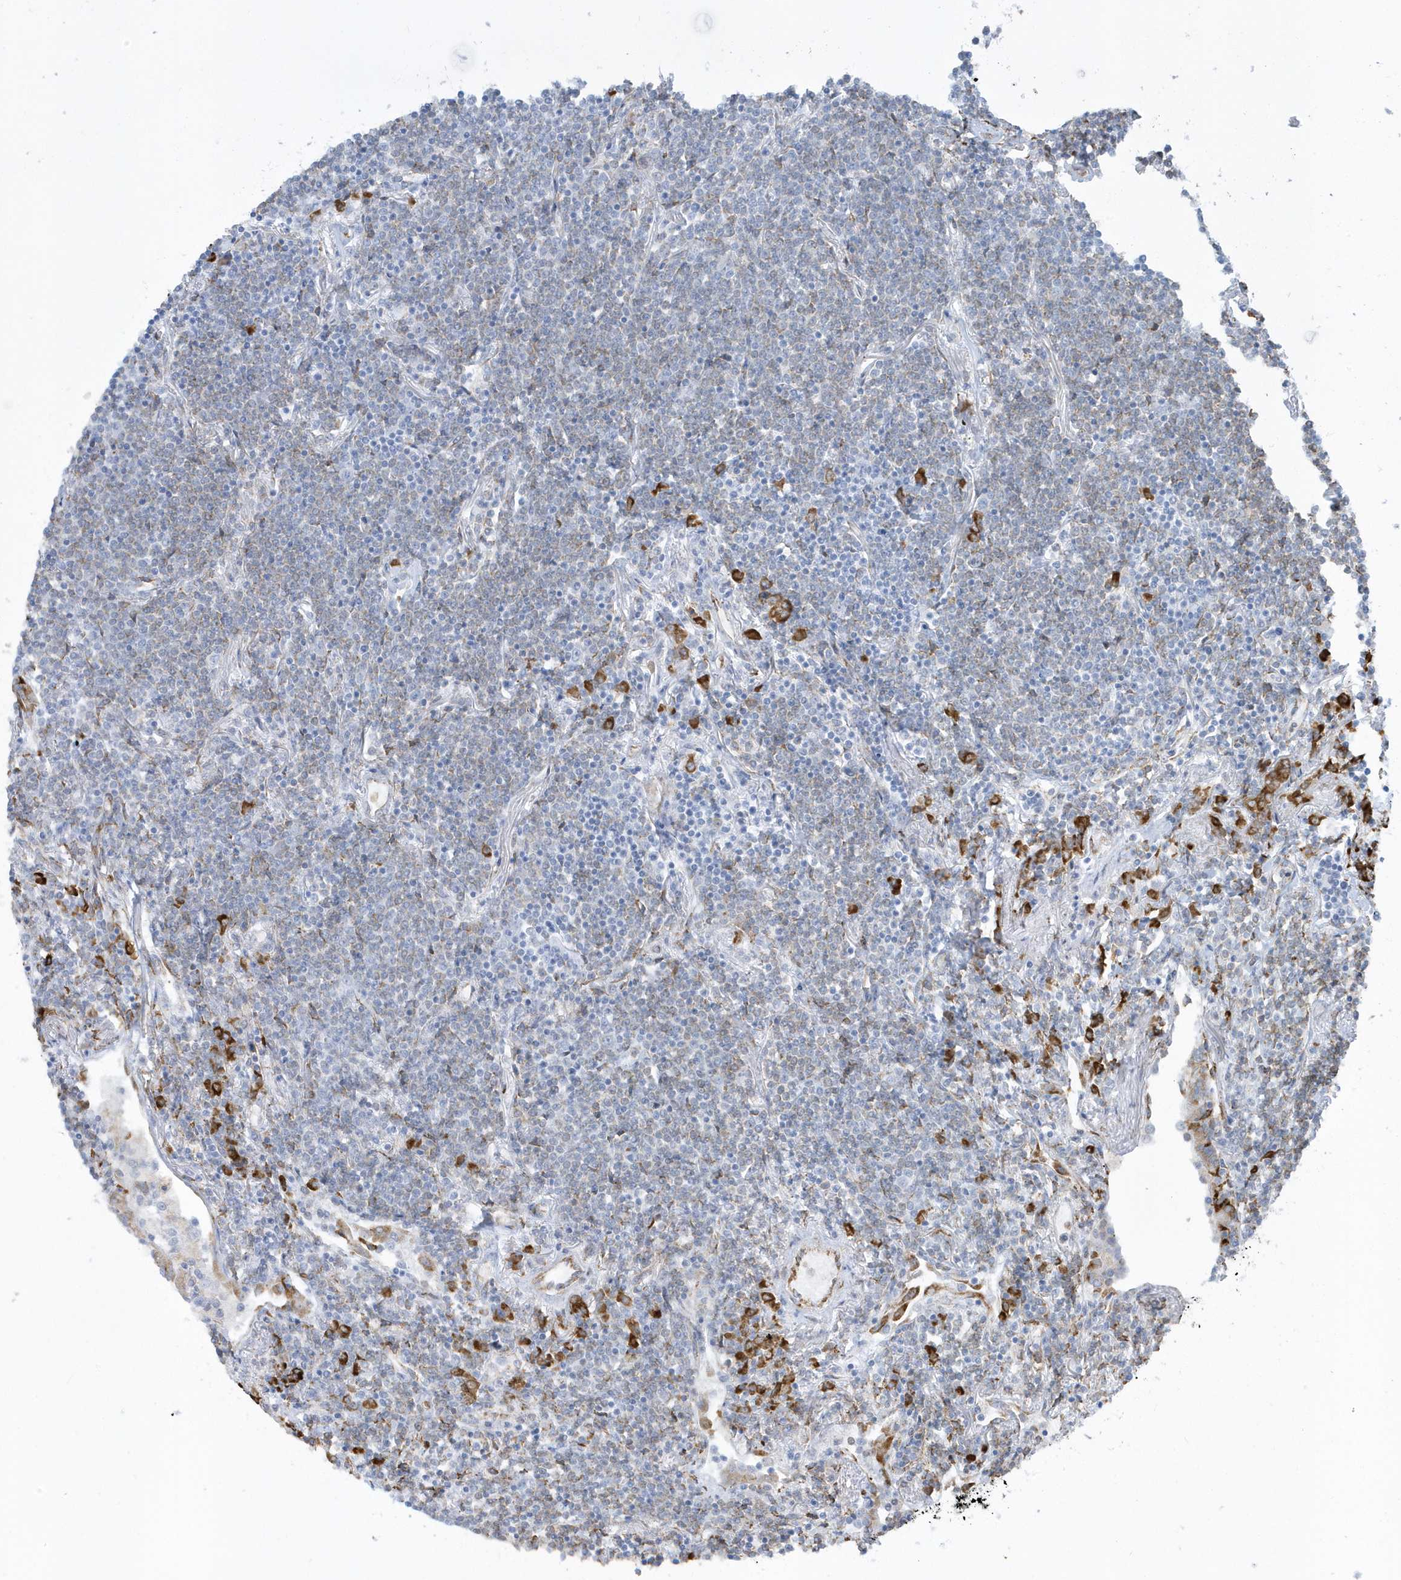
{"staining": {"intensity": "weak", "quantity": "<25%", "location": "cytoplasmic/membranous"}, "tissue": "lymphoma", "cell_type": "Tumor cells", "image_type": "cancer", "snomed": [{"axis": "morphology", "description": "Malignant lymphoma, non-Hodgkin's type, Low grade"}, {"axis": "topography", "description": "Lung"}], "caption": "Immunohistochemistry (IHC) micrograph of human lymphoma stained for a protein (brown), which displays no expression in tumor cells.", "gene": "DCAF1", "patient": {"sex": "female", "age": 71}}